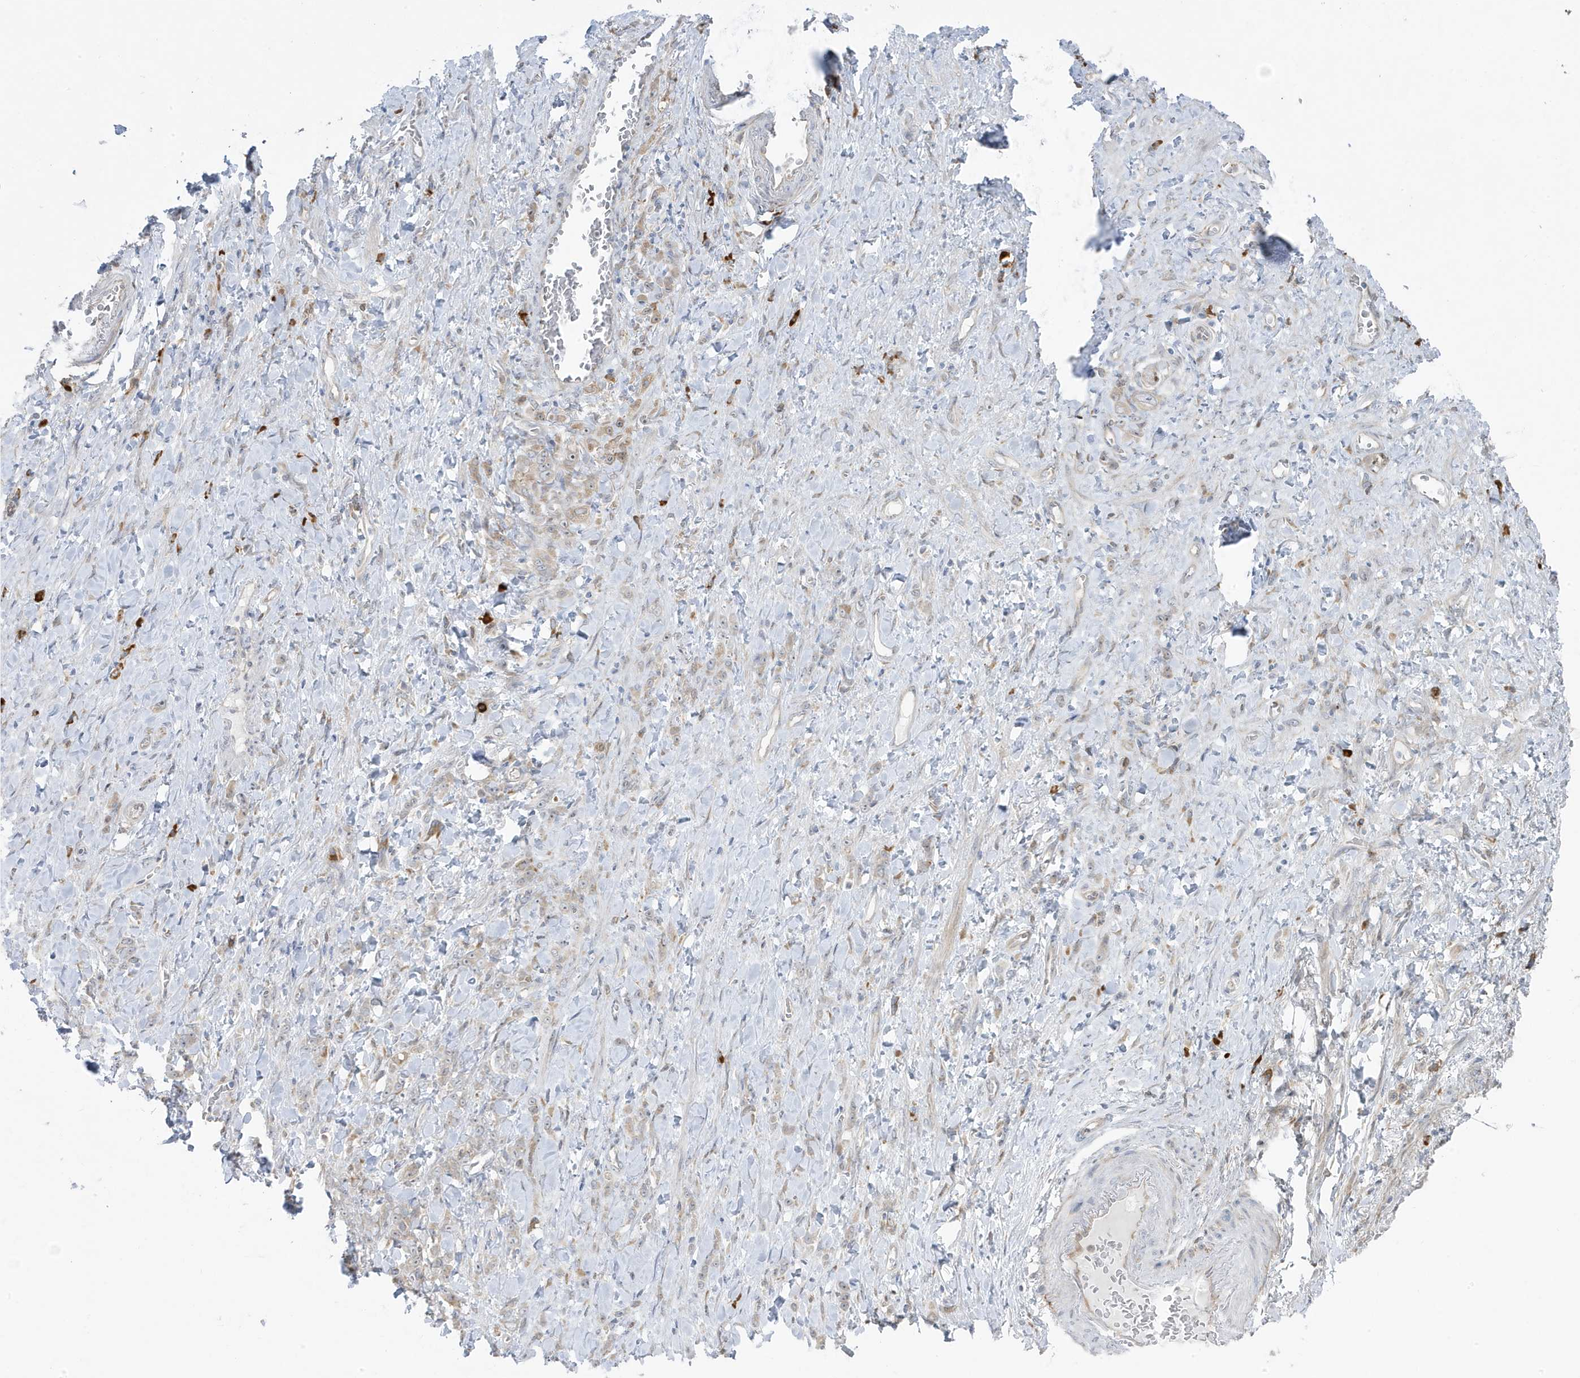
{"staining": {"intensity": "negative", "quantity": "none", "location": "none"}, "tissue": "stomach cancer", "cell_type": "Tumor cells", "image_type": "cancer", "snomed": [{"axis": "morphology", "description": "Normal tissue, NOS"}, {"axis": "morphology", "description": "Adenocarcinoma, NOS"}, {"axis": "topography", "description": "Stomach"}], "caption": "Tumor cells are negative for protein expression in human stomach cancer.", "gene": "ZNF654", "patient": {"sex": "male", "age": 82}}